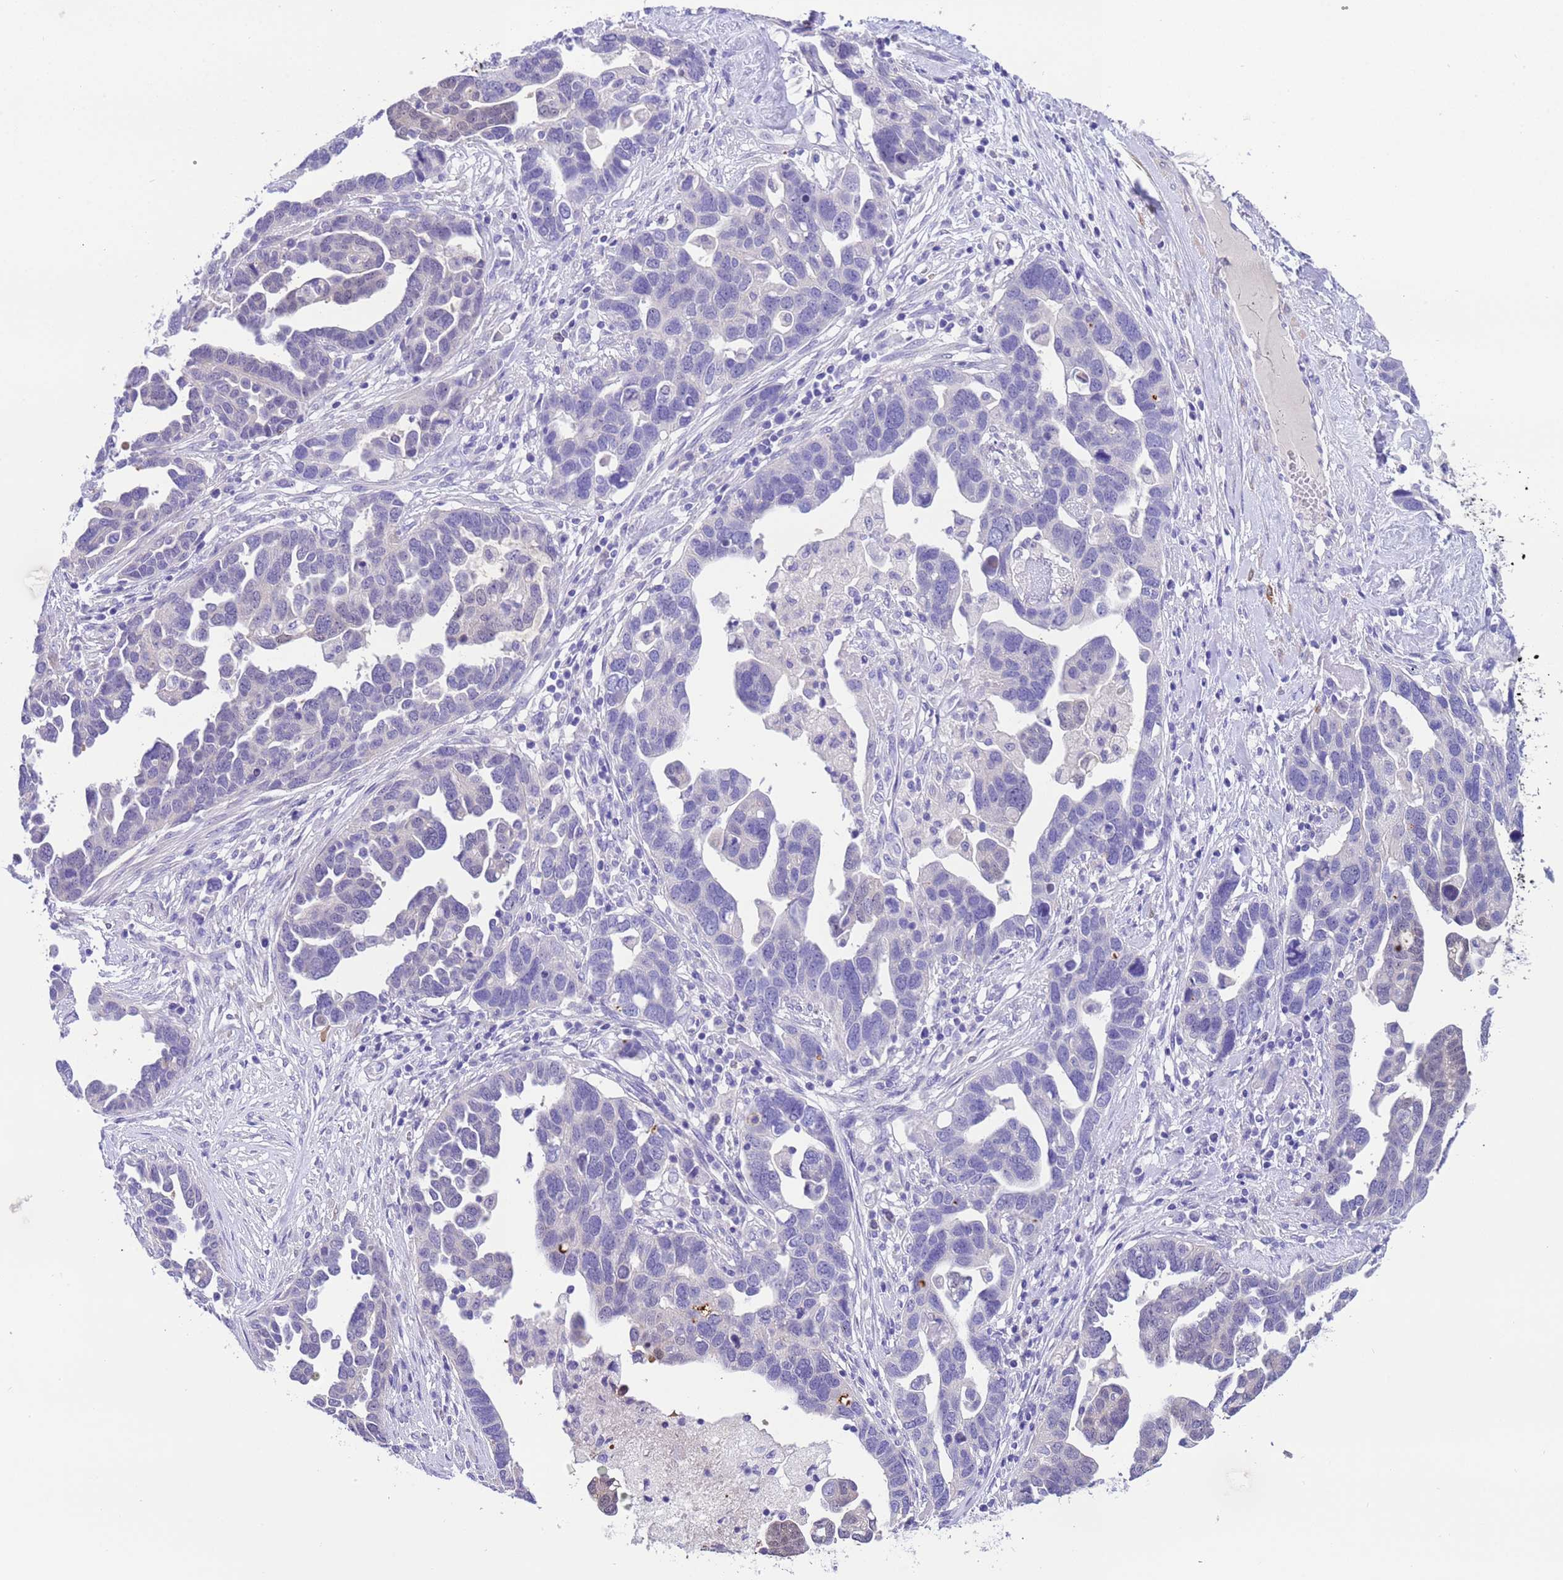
{"staining": {"intensity": "negative", "quantity": "none", "location": "none"}, "tissue": "ovarian cancer", "cell_type": "Tumor cells", "image_type": "cancer", "snomed": [{"axis": "morphology", "description": "Cystadenocarcinoma, serous, NOS"}, {"axis": "topography", "description": "Ovary"}], "caption": "IHC image of neoplastic tissue: serous cystadenocarcinoma (ovarian) stained with DAB (3,3'-diaminobenzidine) demonstrates no significant protein staining in tumor cells. (Brightfield microscopy of DAB (3,3'-diaminobenzidine) IHC at high magnification).", "gene": "USP38", "patient": {"sex": "female", "age": 54}}